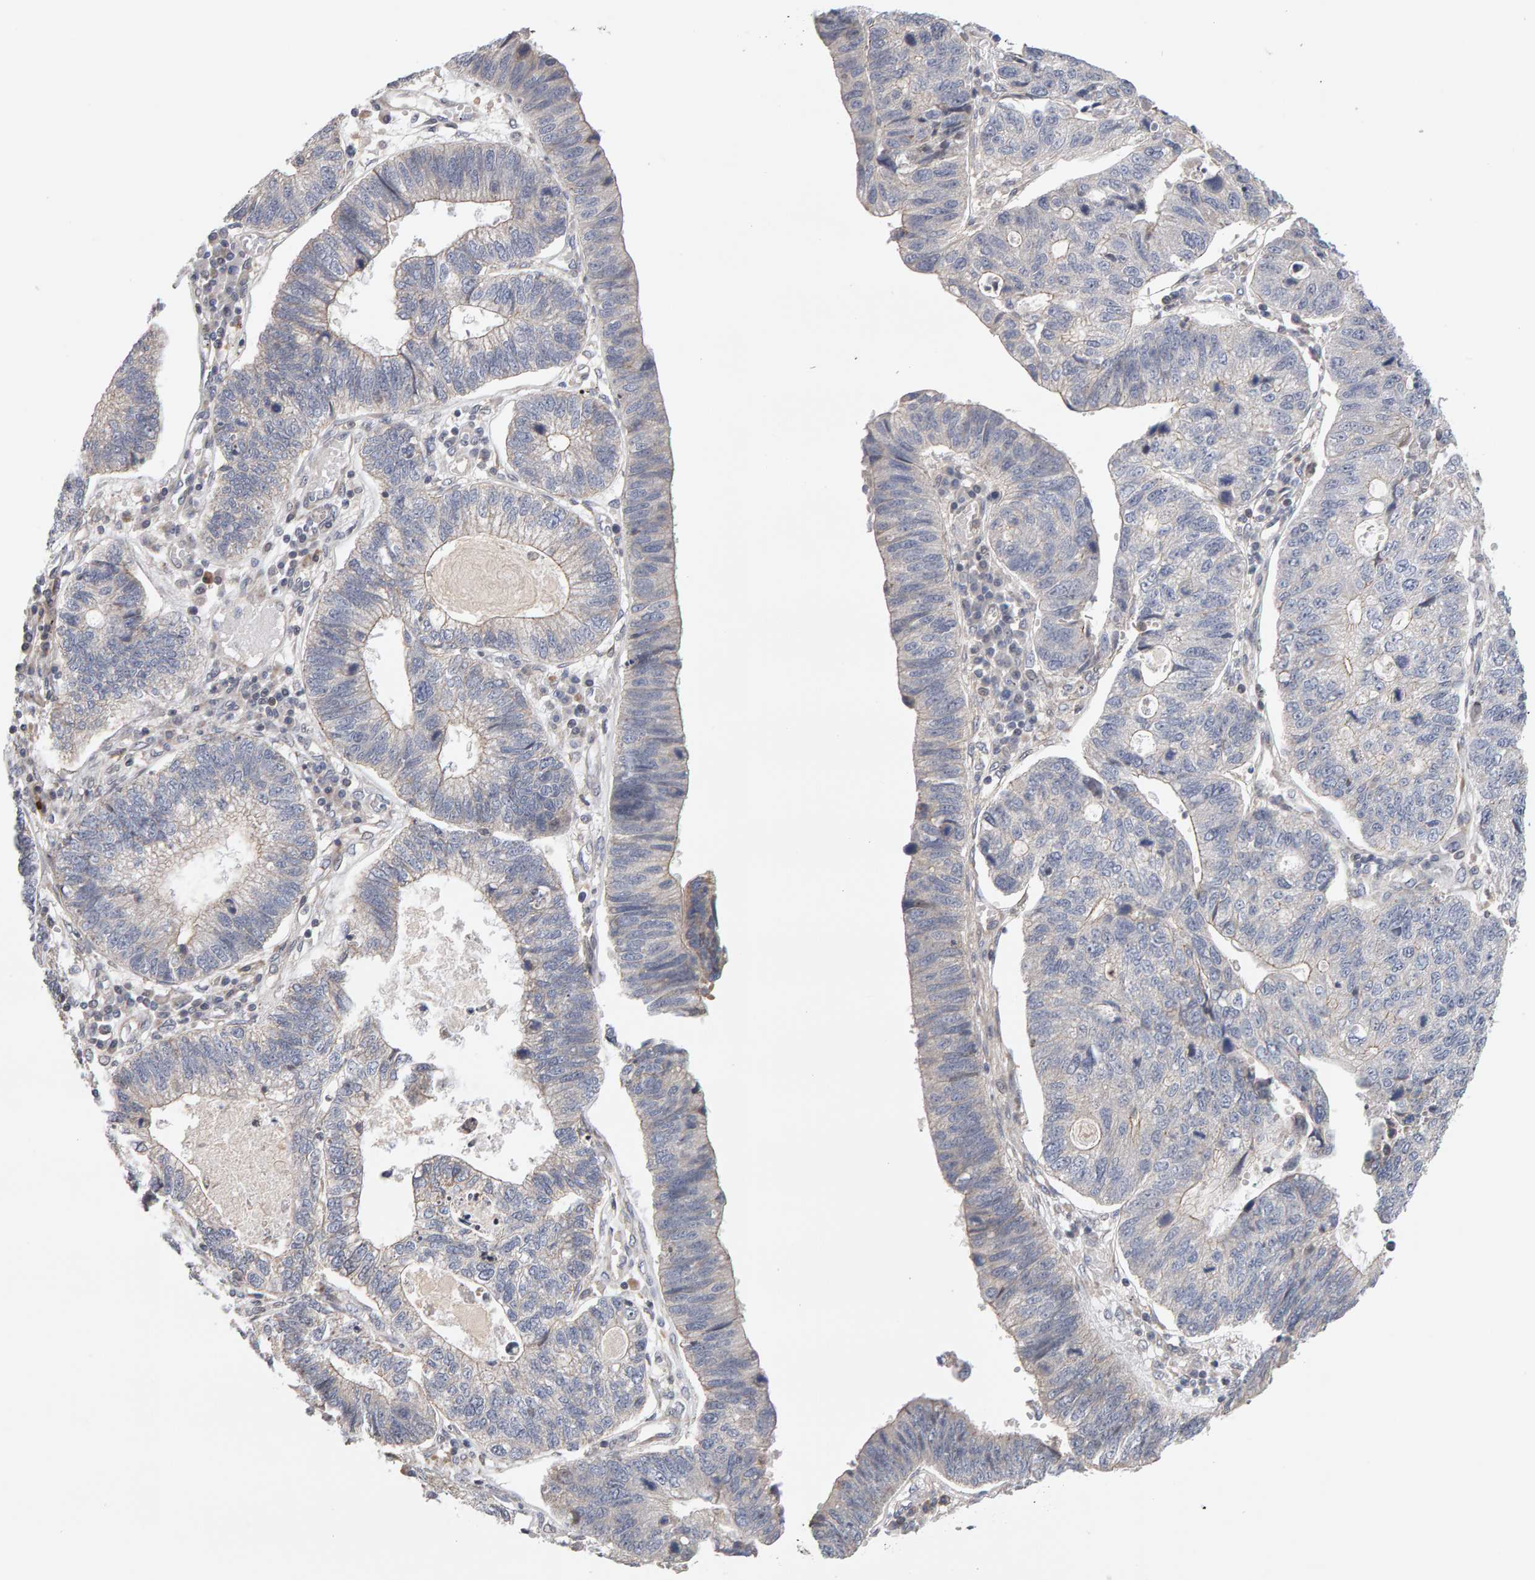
{"staining": {"intensity": "negative", "quantity": "none", "location": "none"}, "tissue": "stomach cancer", "cell_type": "Tumor cells", "image_type": "cancer", "snomed": [{"axis": "morphology", "description": "Adenocarcinoma, NOS"}, {"axis": "topography", "description": "Stomach"}], "caption": "This histopathology image is of stomach cancer (adenocarcinoma) stained with immunohistochemistry to label a protein in brown with the nuclei are counter-stained blue. There is no expression in tumor cells.", "gene": "LZTS1", "patient": {"sex": "male", "age": 59}}